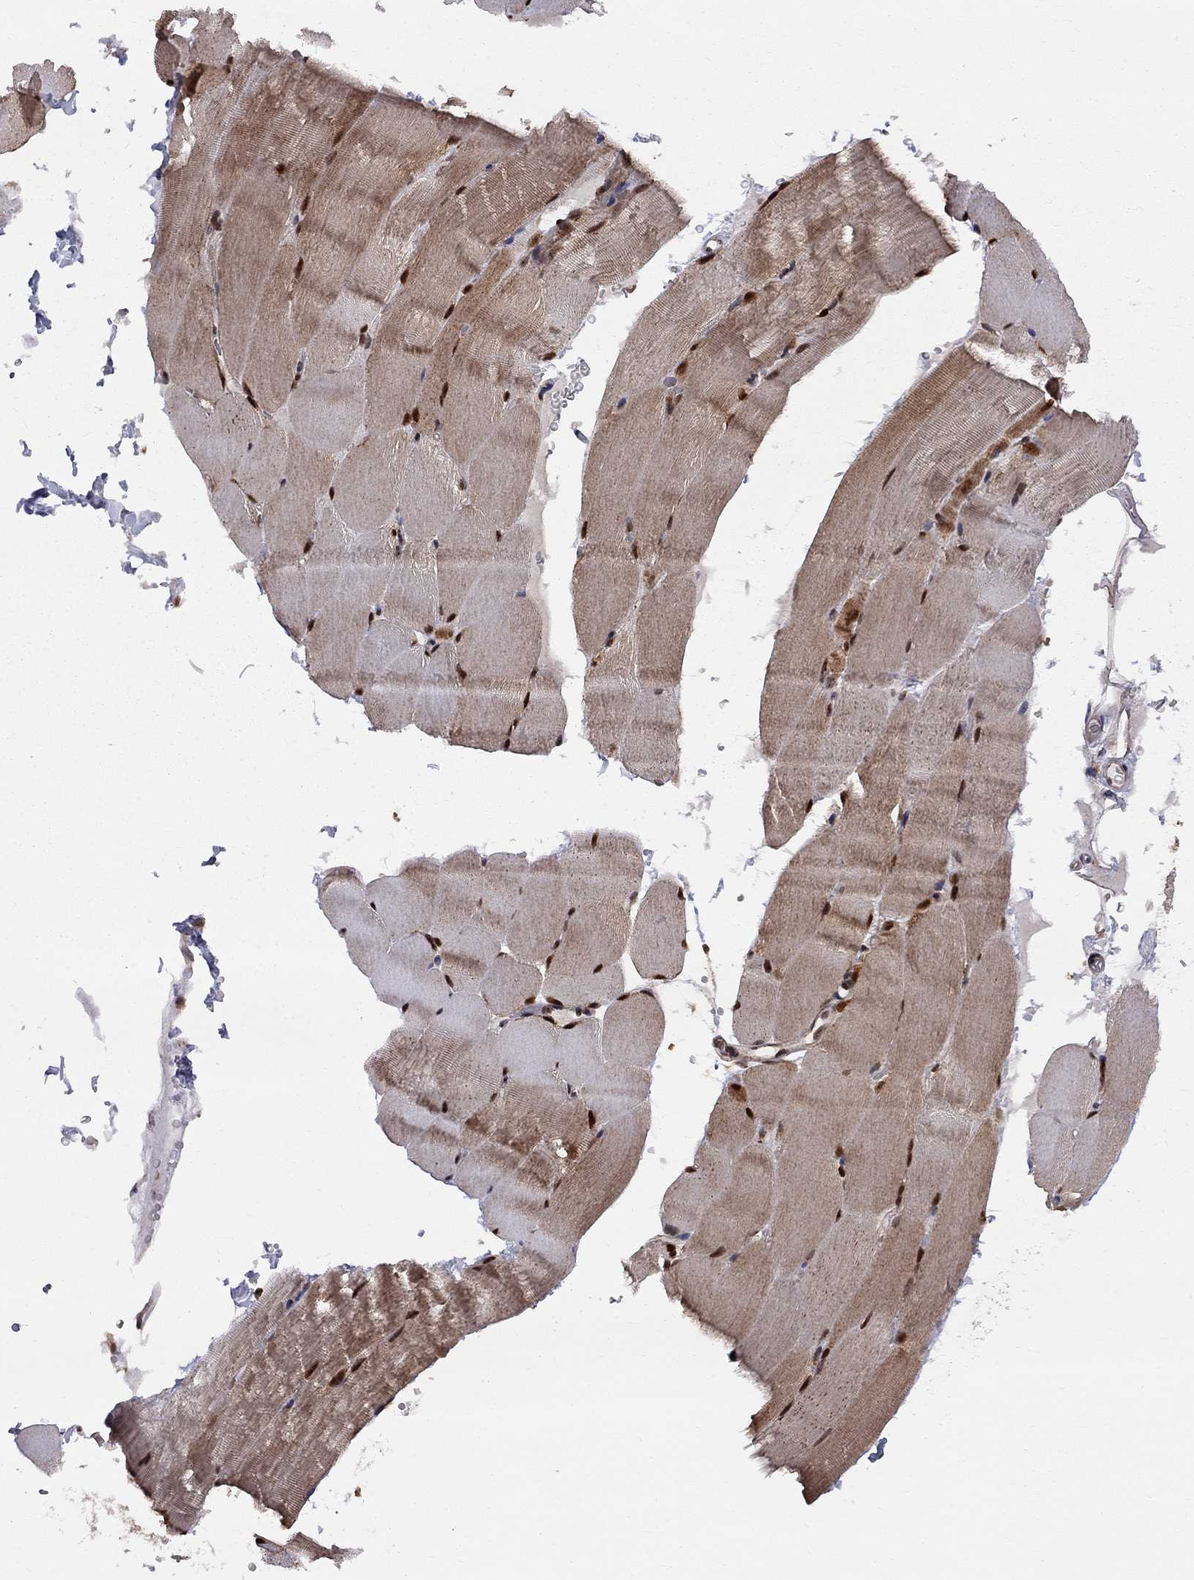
{"staining": {"intensity": "strong", "quantity": "25%-75%", "location": "cytoplasmic/membranous,nuclear"}, "tissue": "skeletal muscle", "cell_type": "Myocytes", "image_type": "normal", "snomed": [{"axis": "morphology", "description": "Normal tissue, NOS"}, {"axis": "topography", "description": "Skeletal muscle"}], "caption": "Immunohistochemistry (IHC) photomicrograph of benign human skeletal muscle stained for a protein (brown), which displays high levels of strong cytoplasmic/membranous,nuclear expression in about 25%-75% of myocytes.", "gene": "ELOB", "patient": {"sex": "female", "age": 37}}